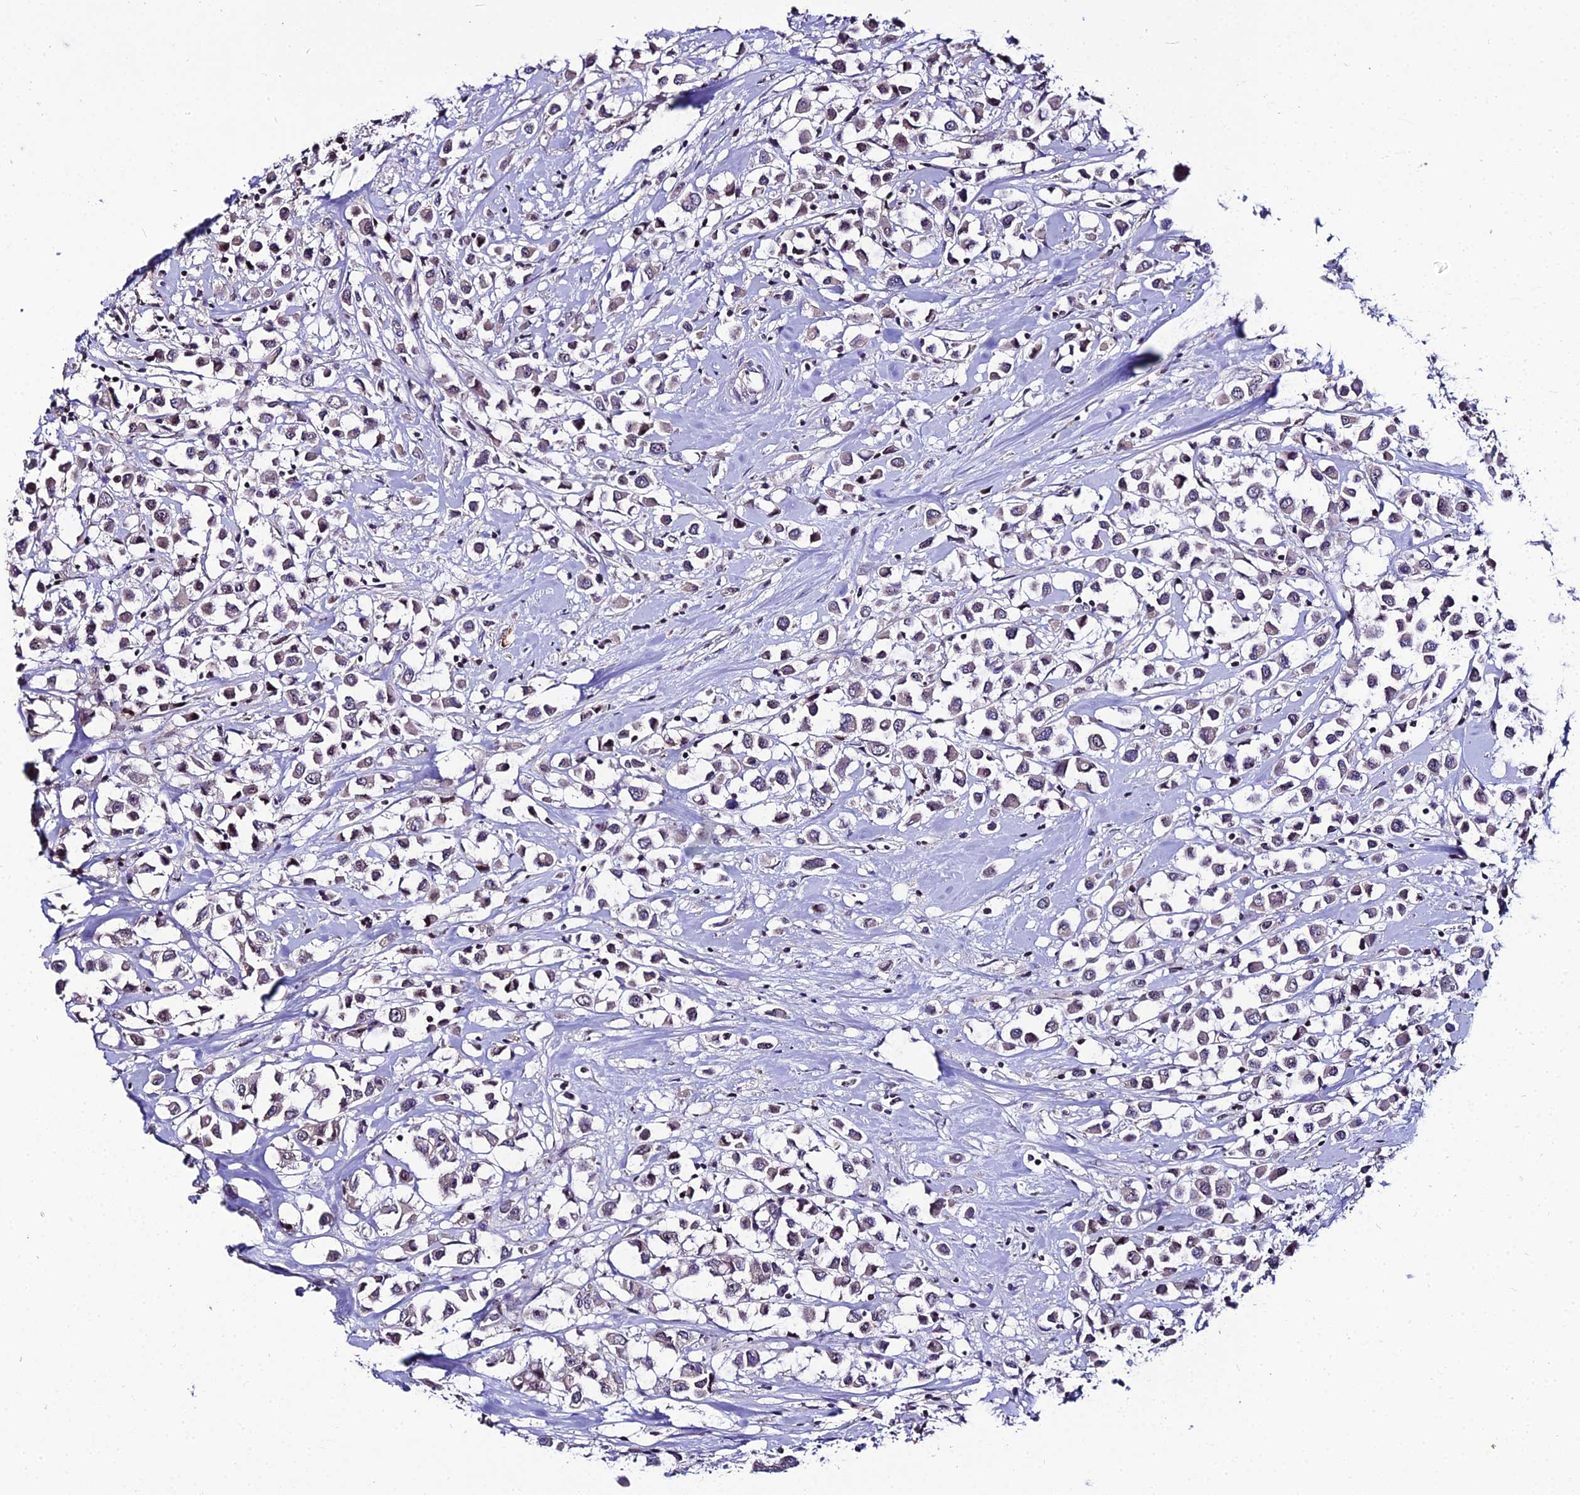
{"staining": {"intensity": "weak", "quantity": "25%-75%", "location": "cytoplasmic/membranous,nuclear"}, "tissue": "breast cancer", "cell_type": "Tumor cells", "image_type": "cancer", "snomed": [{"axis": "morphology", "description": "Duct carcinoma"}, {"axis": "topography", "description": "Breast"}], "caption": "Protein staining exhibits weak cytoplasmic/membranous and nuclear positivity in about 25%-75% of tumor cells in breast infiltrating ductal carcinoma. The staining was performed using DAB to visualize the protein expression in brown, while the nuclei were stained in blue with hematoxylin (Magnification: 20x).", "gene": "SHQ1", "patient": {"sex": "female", "age": 61}}